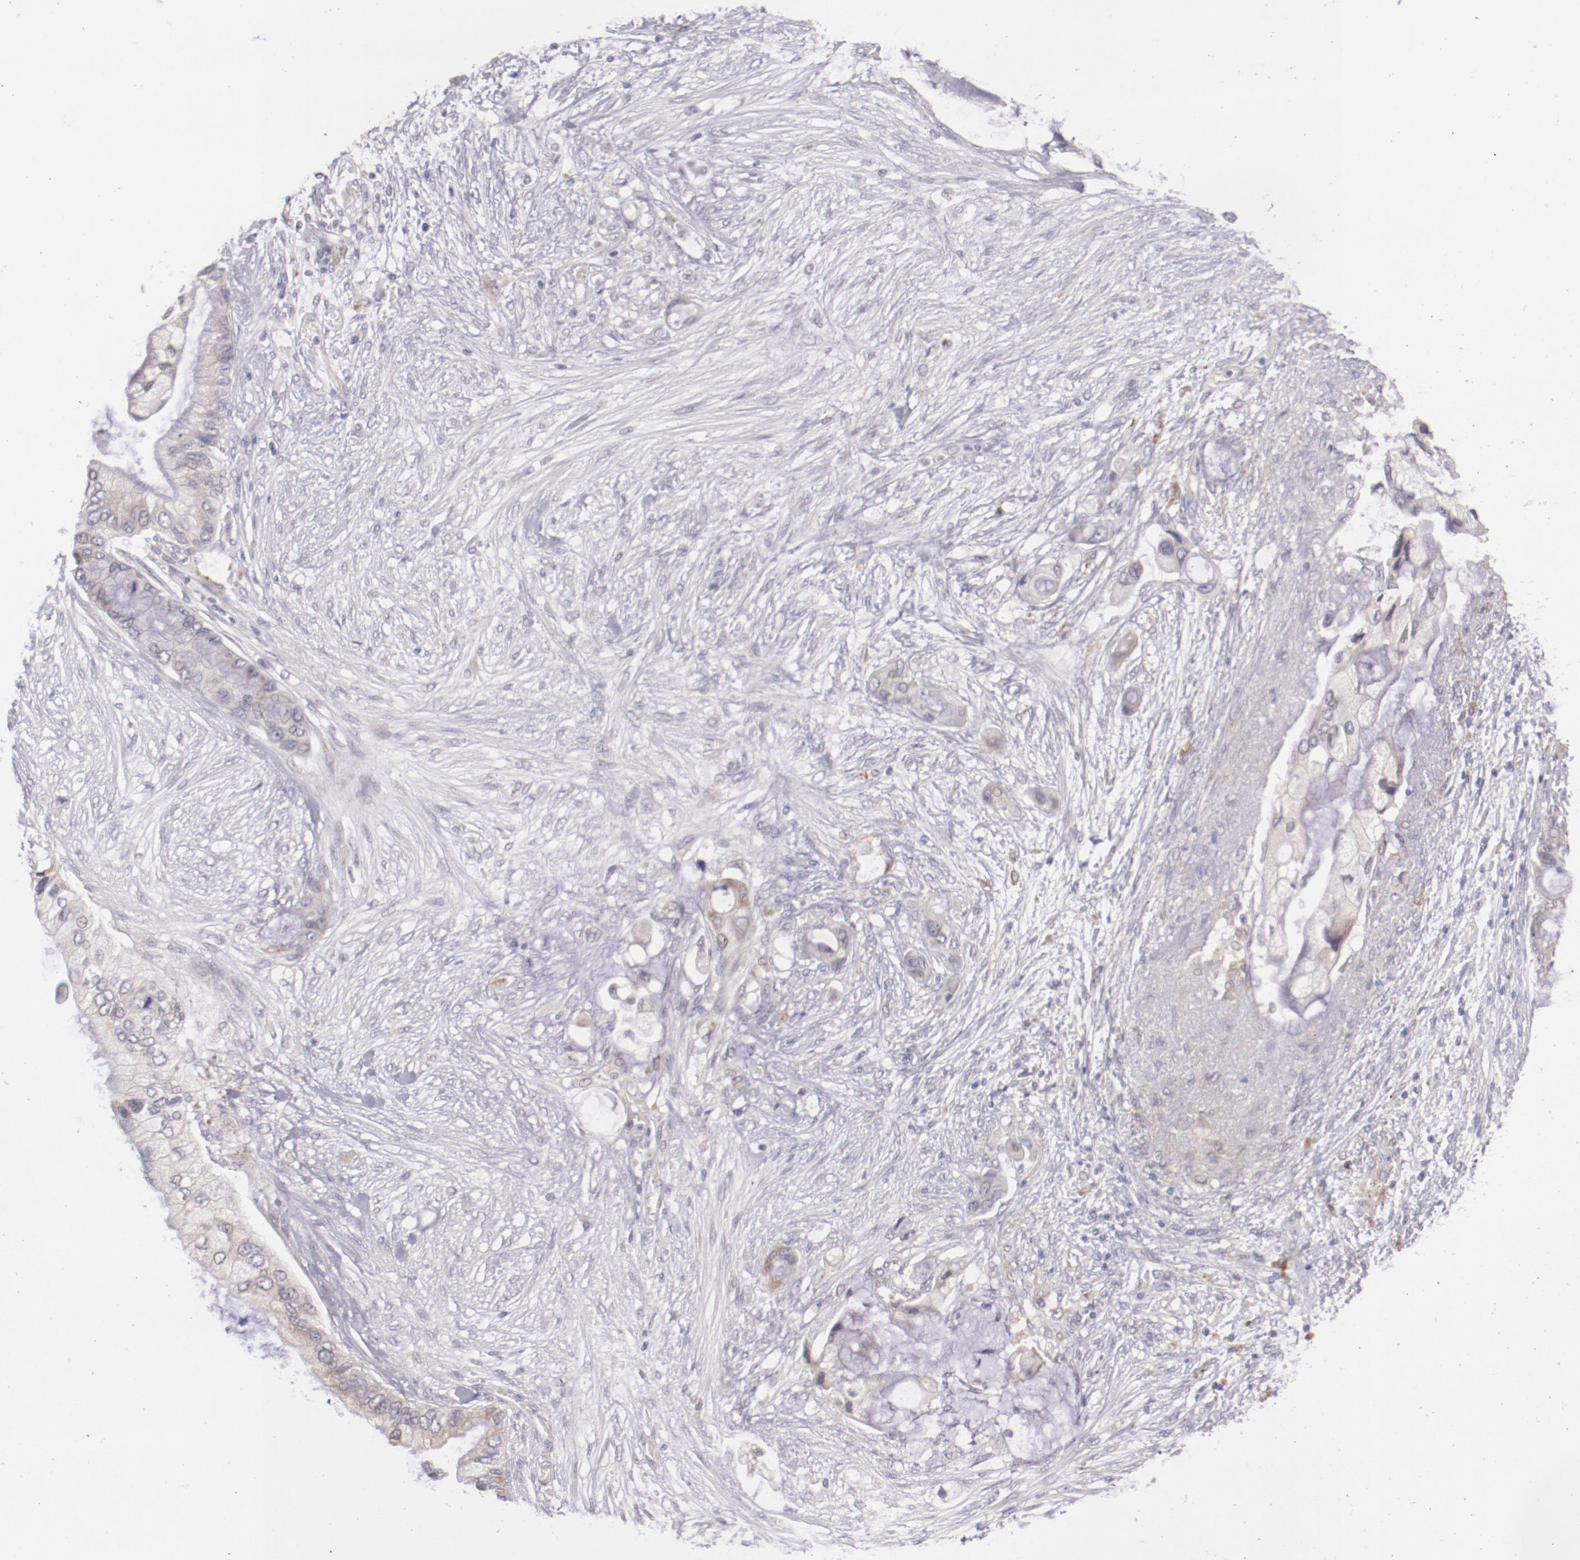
{"staining": {"intensity": "weak", "quantity": "<25%", "location": "cytoplasmic/membranous"}, "tissue": "pancreatic cancer", "cell_type": "Tumor cells", "image_type": "cancer", "snomed": [{"axis": "morphology", "description": "Adenocarcinoma, NOS"}, {"axis": "topography", "description": "Pancreas"}], "caption": "High power microscopy photomicrograph of an IHC micrograph of pancreatic adenocarcinoma, revealing no significant expression in tumor cells.", "gene": "TRAF3", "patient": {"sex": "female", "age": 59}}